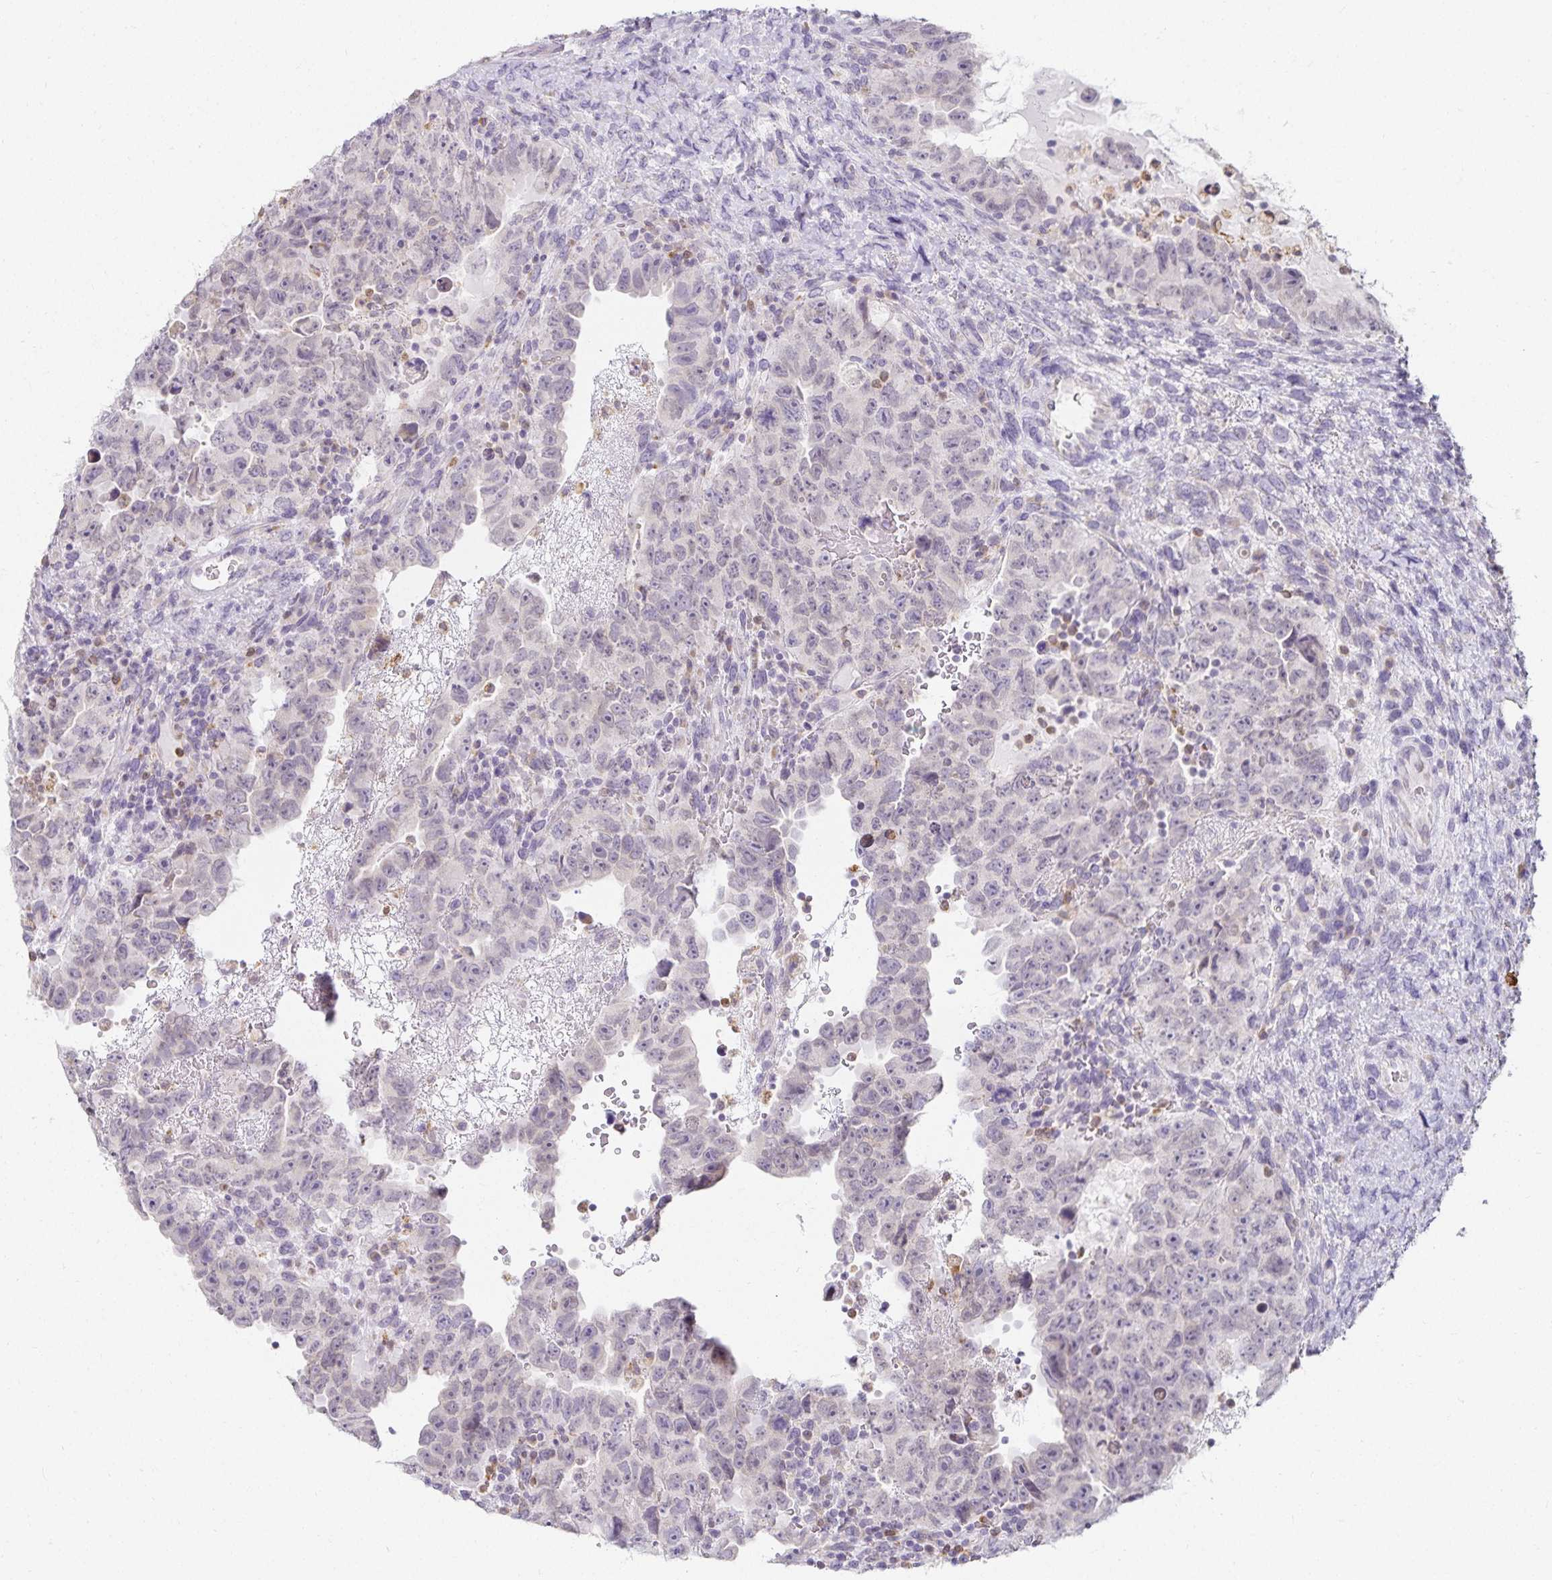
{"staining": {"intensity": "negative", "quantity": "none", "location": "none"}, "tissue": "testis cancer", "cell_type": "Tumor cells", "image_type": "cancer", "snomed": [{"axis": "morphology", "description": "Carcinoma, Embryonal, NOS"}, {"axis": "topography", "description": "Testis"}], "caption": "Tumor cells are negative for brown protein staining in embryonal carcinoma (testis).", "gene": "GP2", "patient": {"sex": "male", "age": 24}}